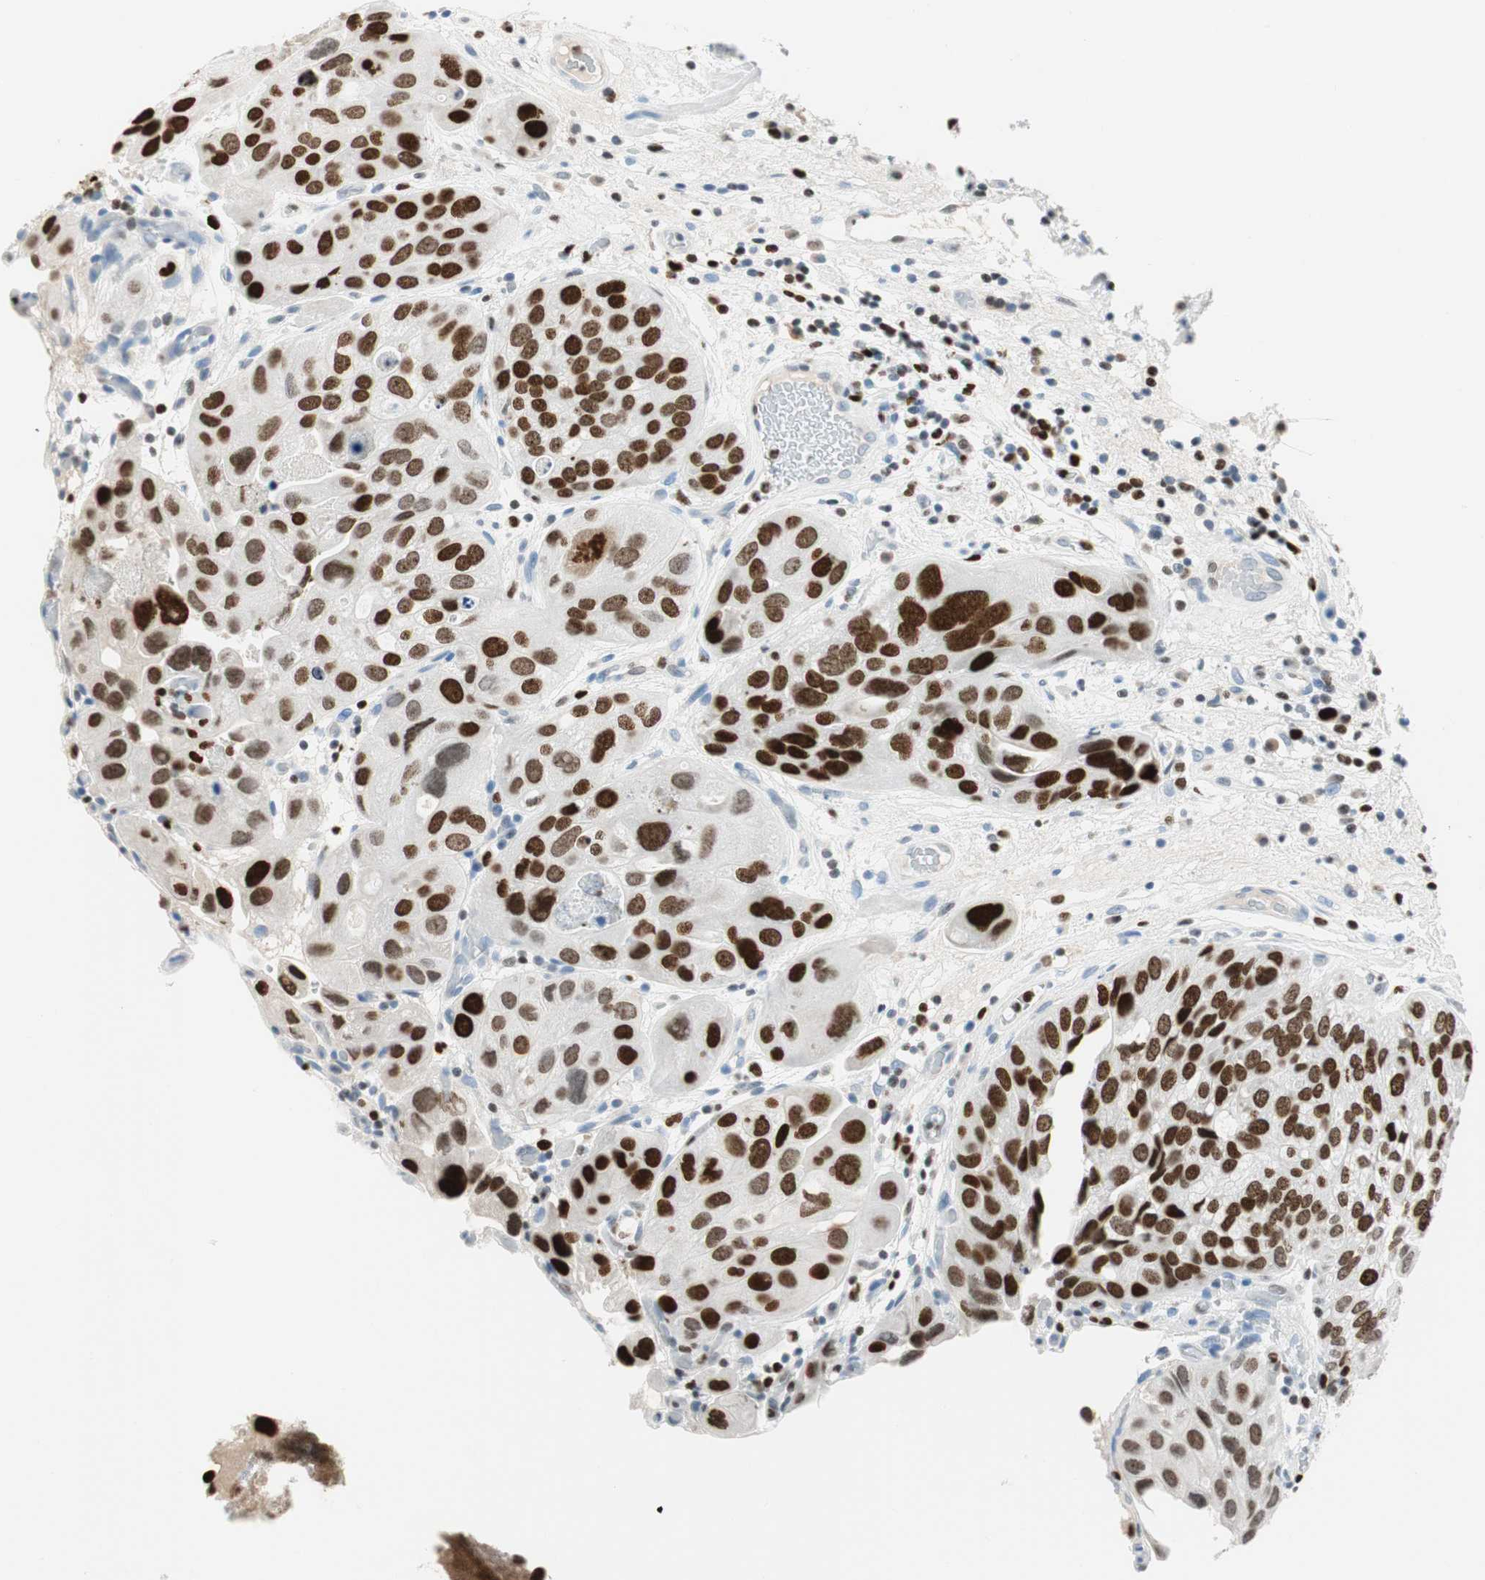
{"staining": {"intensity": "strong", "quantity": ">75%", "location": "nuclear"}, "tissue": "urothelial cancer", "cell_type": "Tumor cells", "image_type": "cancer", "snomed": [{"axis": "morphology", "description": "Urothelial carcinoma, High grade"}, {"axis": "topography", "description": "Urinary bladder"}], "caption": "Immunohistochemistry (IHC) (DAB) staining of high-grade urothelial carcinoma reveals strong nuclear protein staining in approximately >75% of tumor cells.", "gene": "EZH2", "patient": {"sex": "female", "age": 64}}